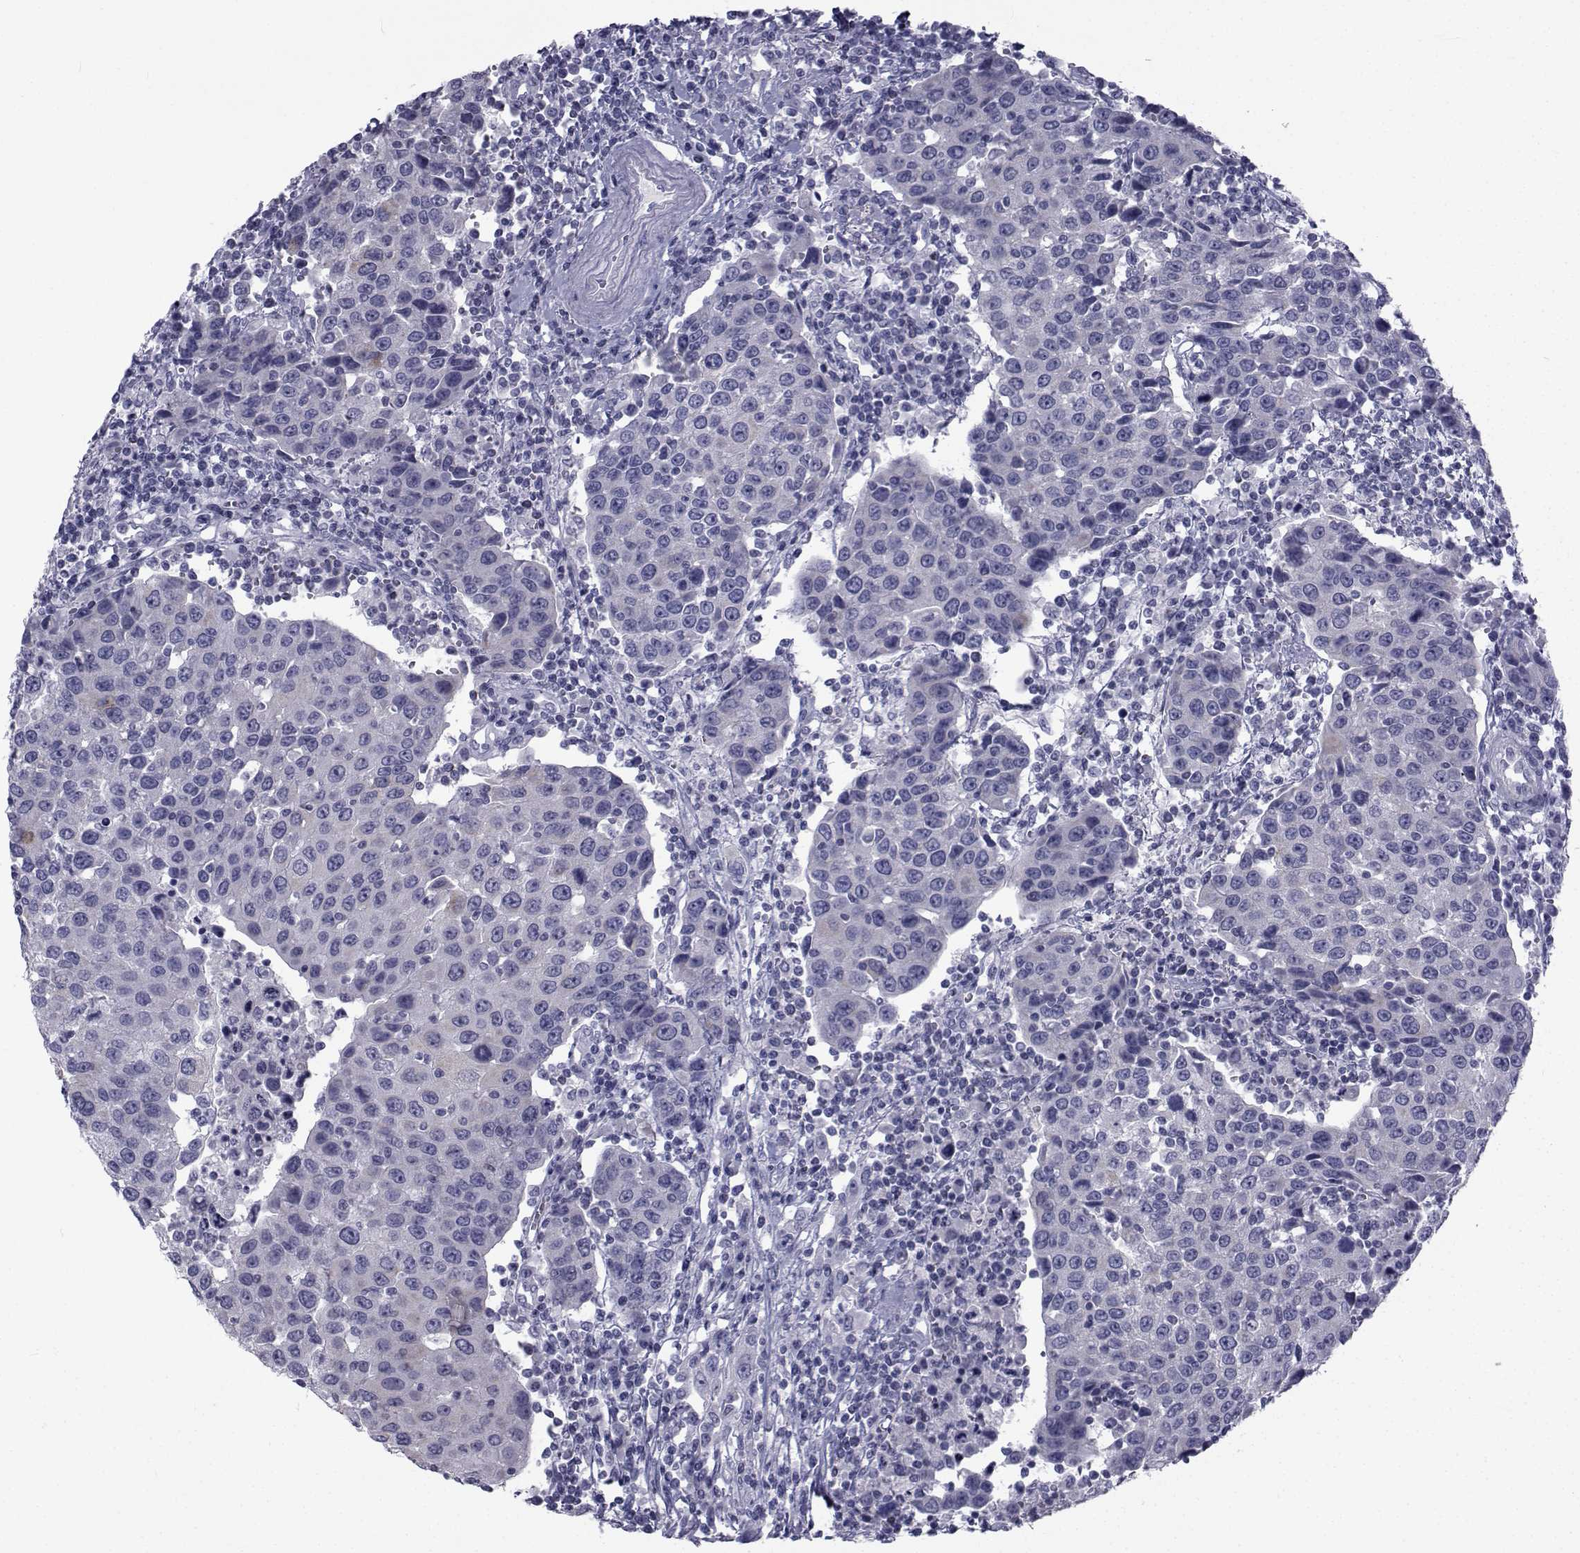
{"staining": {"intensity": "negative", "quantity": "none", "location": "none"}, "tissue": "urothelial cancer", "cell_type": "Tumor cells", "image_type": "cancer", "snomed": [{"axis": "morphology", "description": "Urothelial carcinoma, High grade"}, {"axis": "topography", "description": "Urinary bladder"}], "caption": "Tumor cells show no significant protein staining in urothelial cancer. (Stains: DAB IHC with hematoxylin counter stain, Microscopy: brightfield microscopy at high magnification).", "gene": "FDXR", "patient": {"sex": "female", "age": 85}}